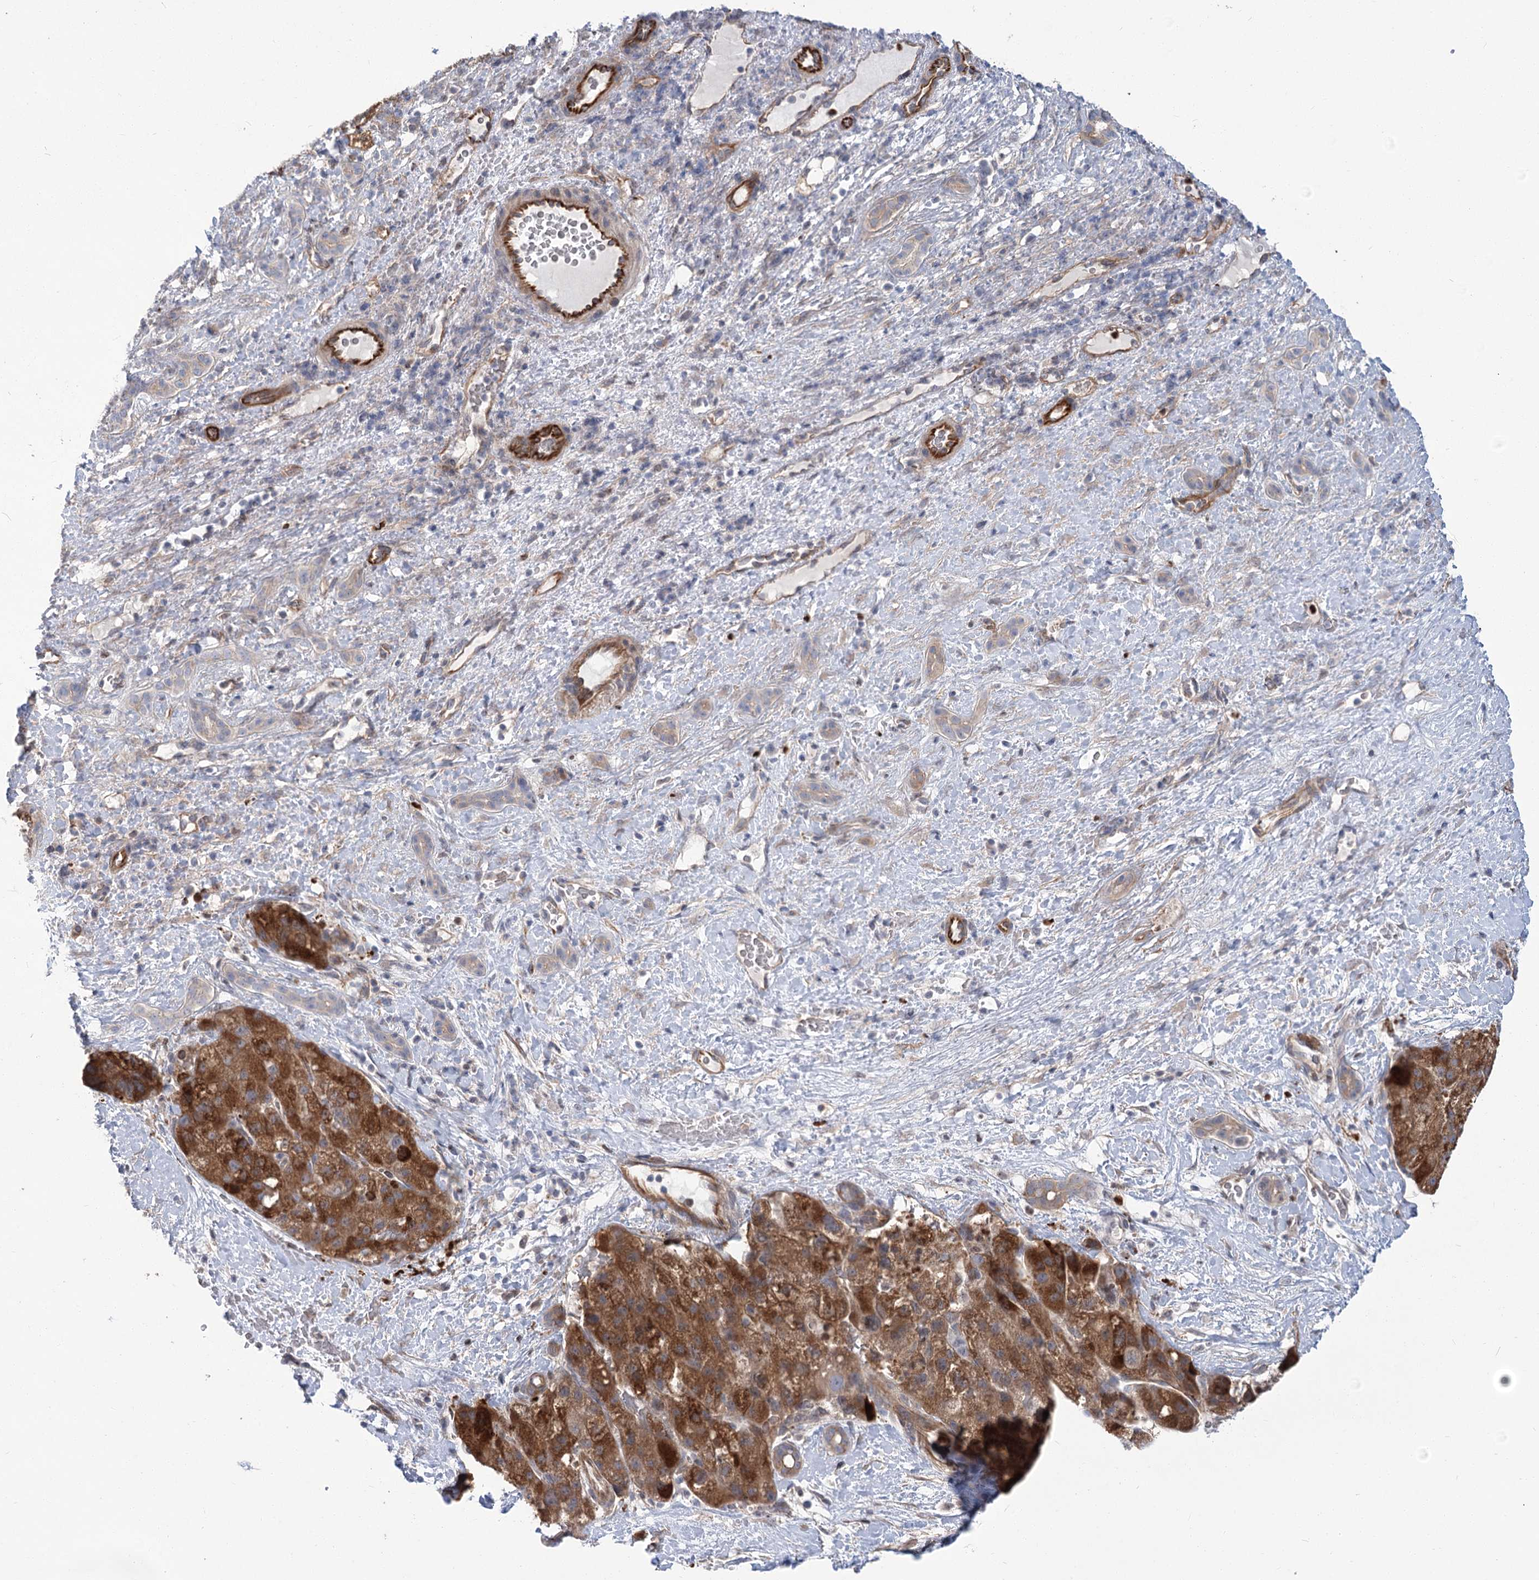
{"staining": {"intensity": "strong", "quantity": ">75%", "location": "cytoplasmic/membranous"}, "tissue": "liver cancer", "cell_type": "Tumor cells", "image_type": "cancer", "snomed": [{"axis": "morphology", "description": "Normal tissue, NOS"}, {"axis": "morphology", "description": "Carcinoma, Hepatocellular, NOS"}, {"axis": "topography", "description": "Liver"}], "caption": "Immunohistochemistry of human liver hepatocellular carcinoma displays high levels of strong cytoplasmic/membranous expression in about >75% of tumor cells.", "gene": "THAP6", "patient": {"sex": "male", "age": 57}}